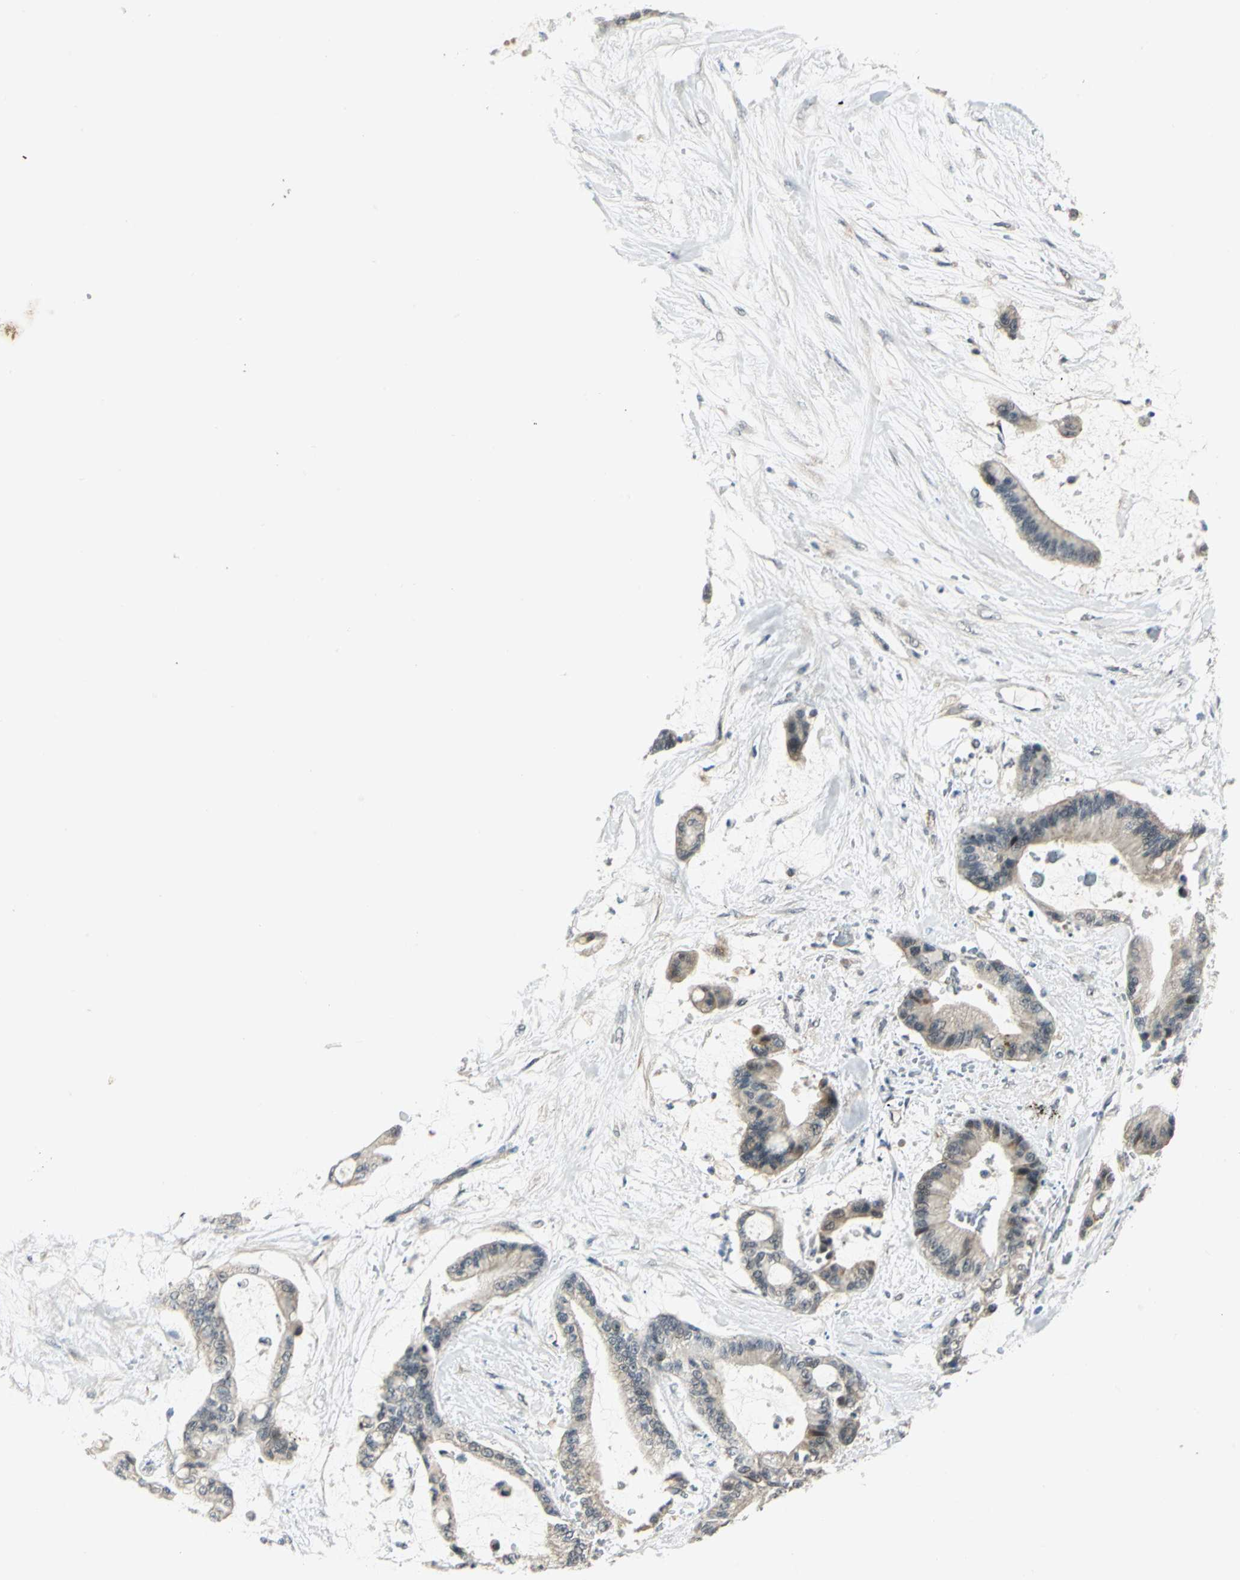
{"staining": {"intensity": "weak", "quantity": "25%-75%", "location": "cytoplasmic/membranous"}, "tissue": "liver cancer", "cell_type": "Tumor cells", "image_type": "cancer", "snomed": [{"axis": "morphology", "description": "Cholangiocarcinoma"}, {"axis": "topography", "description": "Liver"}], "caption": "Protein staining of cholangiocarcinoma (liver) tissue exhibits weak cytoplasmic/membranous expression in about 25%-75% of tumor cells. The protein of interest is shown in brown color, while the nuclei are stained blue.", "gene": "PLAGL2", "patient": {"sex": "female", "age": 73}}